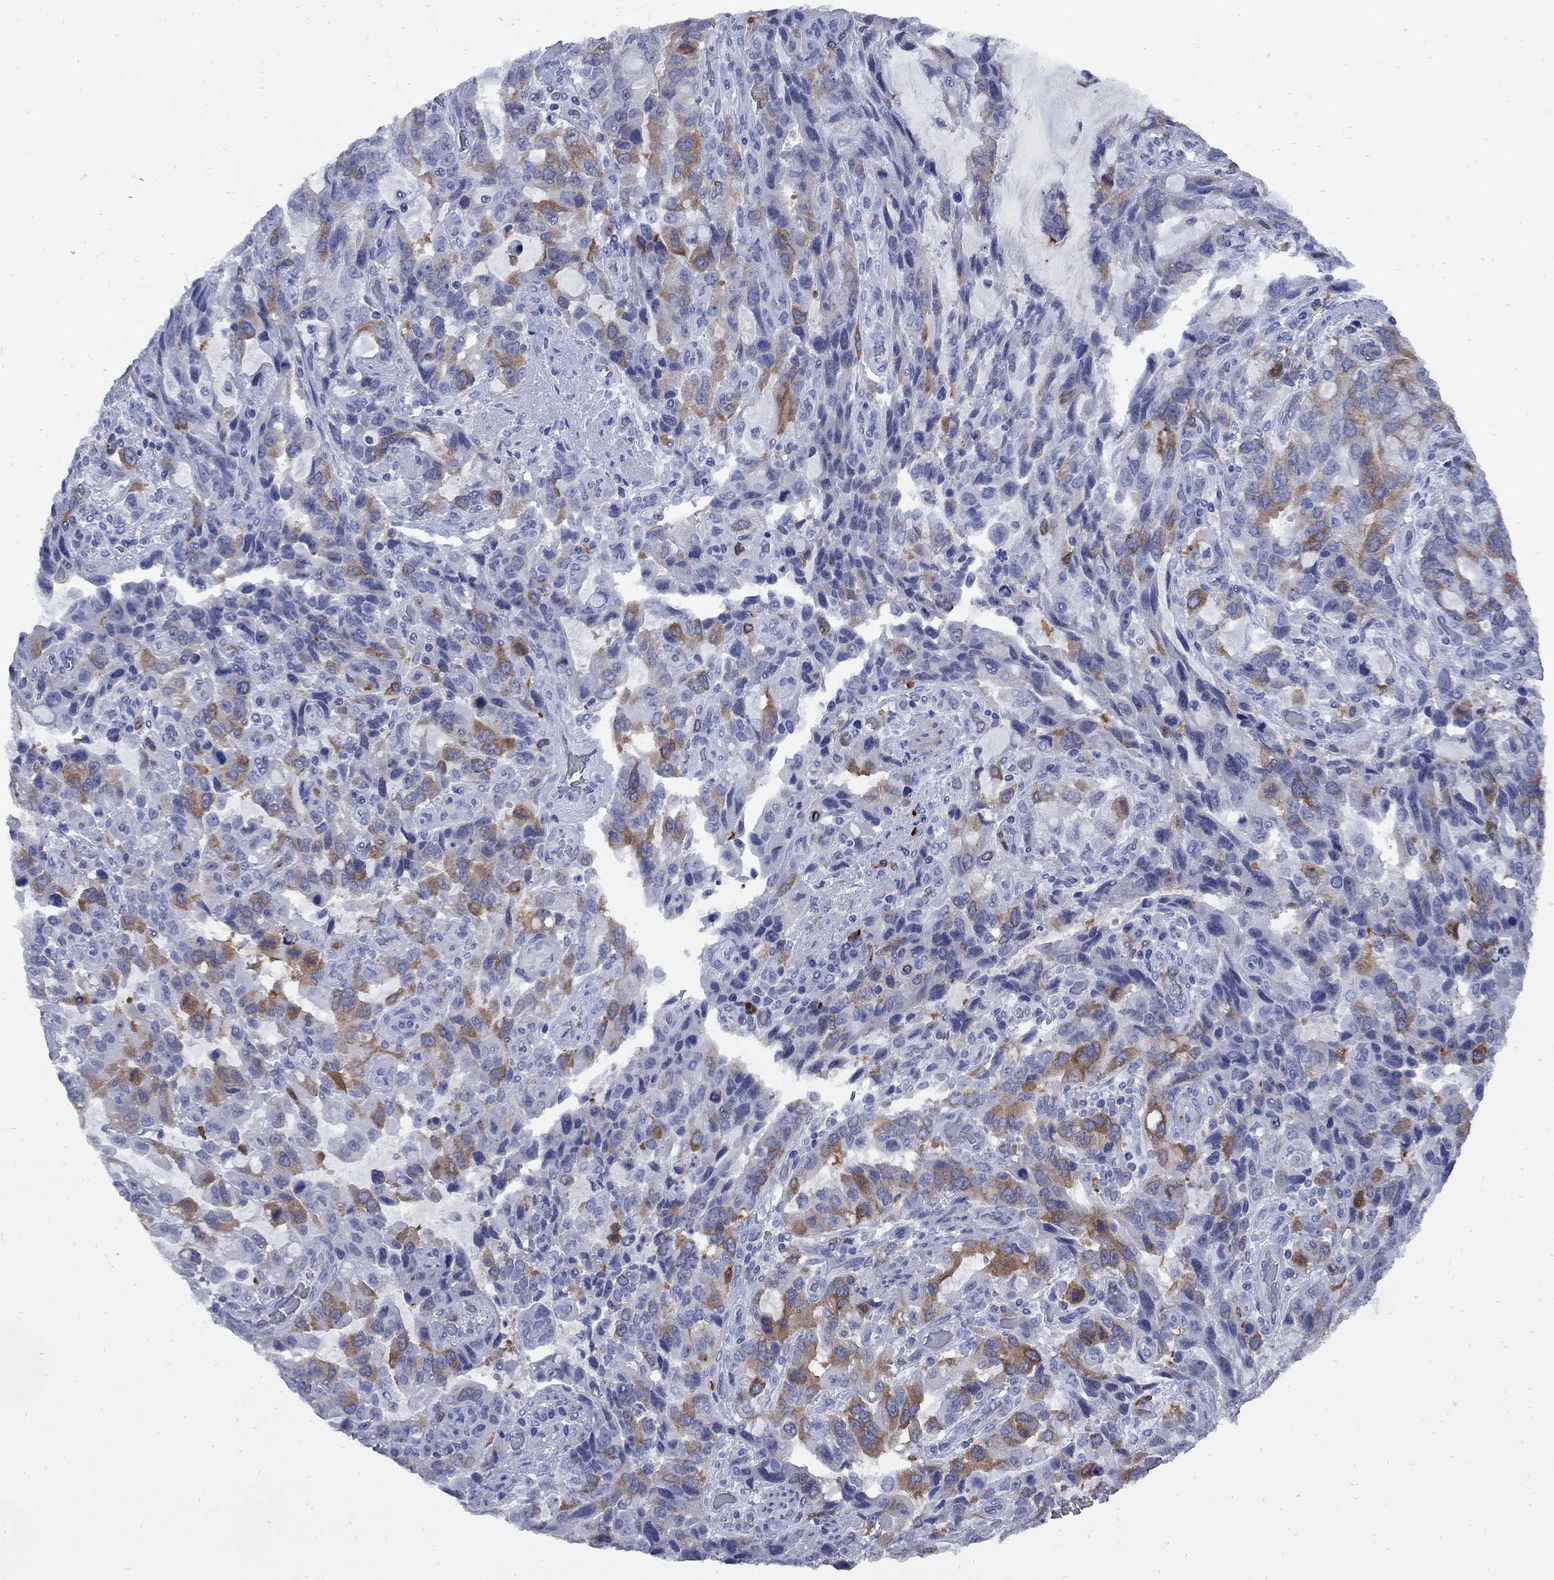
{"staining": {"intensity": "moderate", "quantity": "25%-75%", "location": "cytoplasmic/membranous"}, "tissue": "stomach cancer", "cell_type": "Tumor cells", "image_type": "cancer", "snomed": [{"axis": "morphology", "description": "Adenocarcinoma, NOS"}, {"axis": "topography", "description": "Stomach, upper"}], "caption": "The immunohistochemical stain highlights moderate cytoplasmic/membranous positivity in tumor cells of stomach cancer tissue.", "gene": "TACC3", "patient": {"sex": "male", "age": 85}}